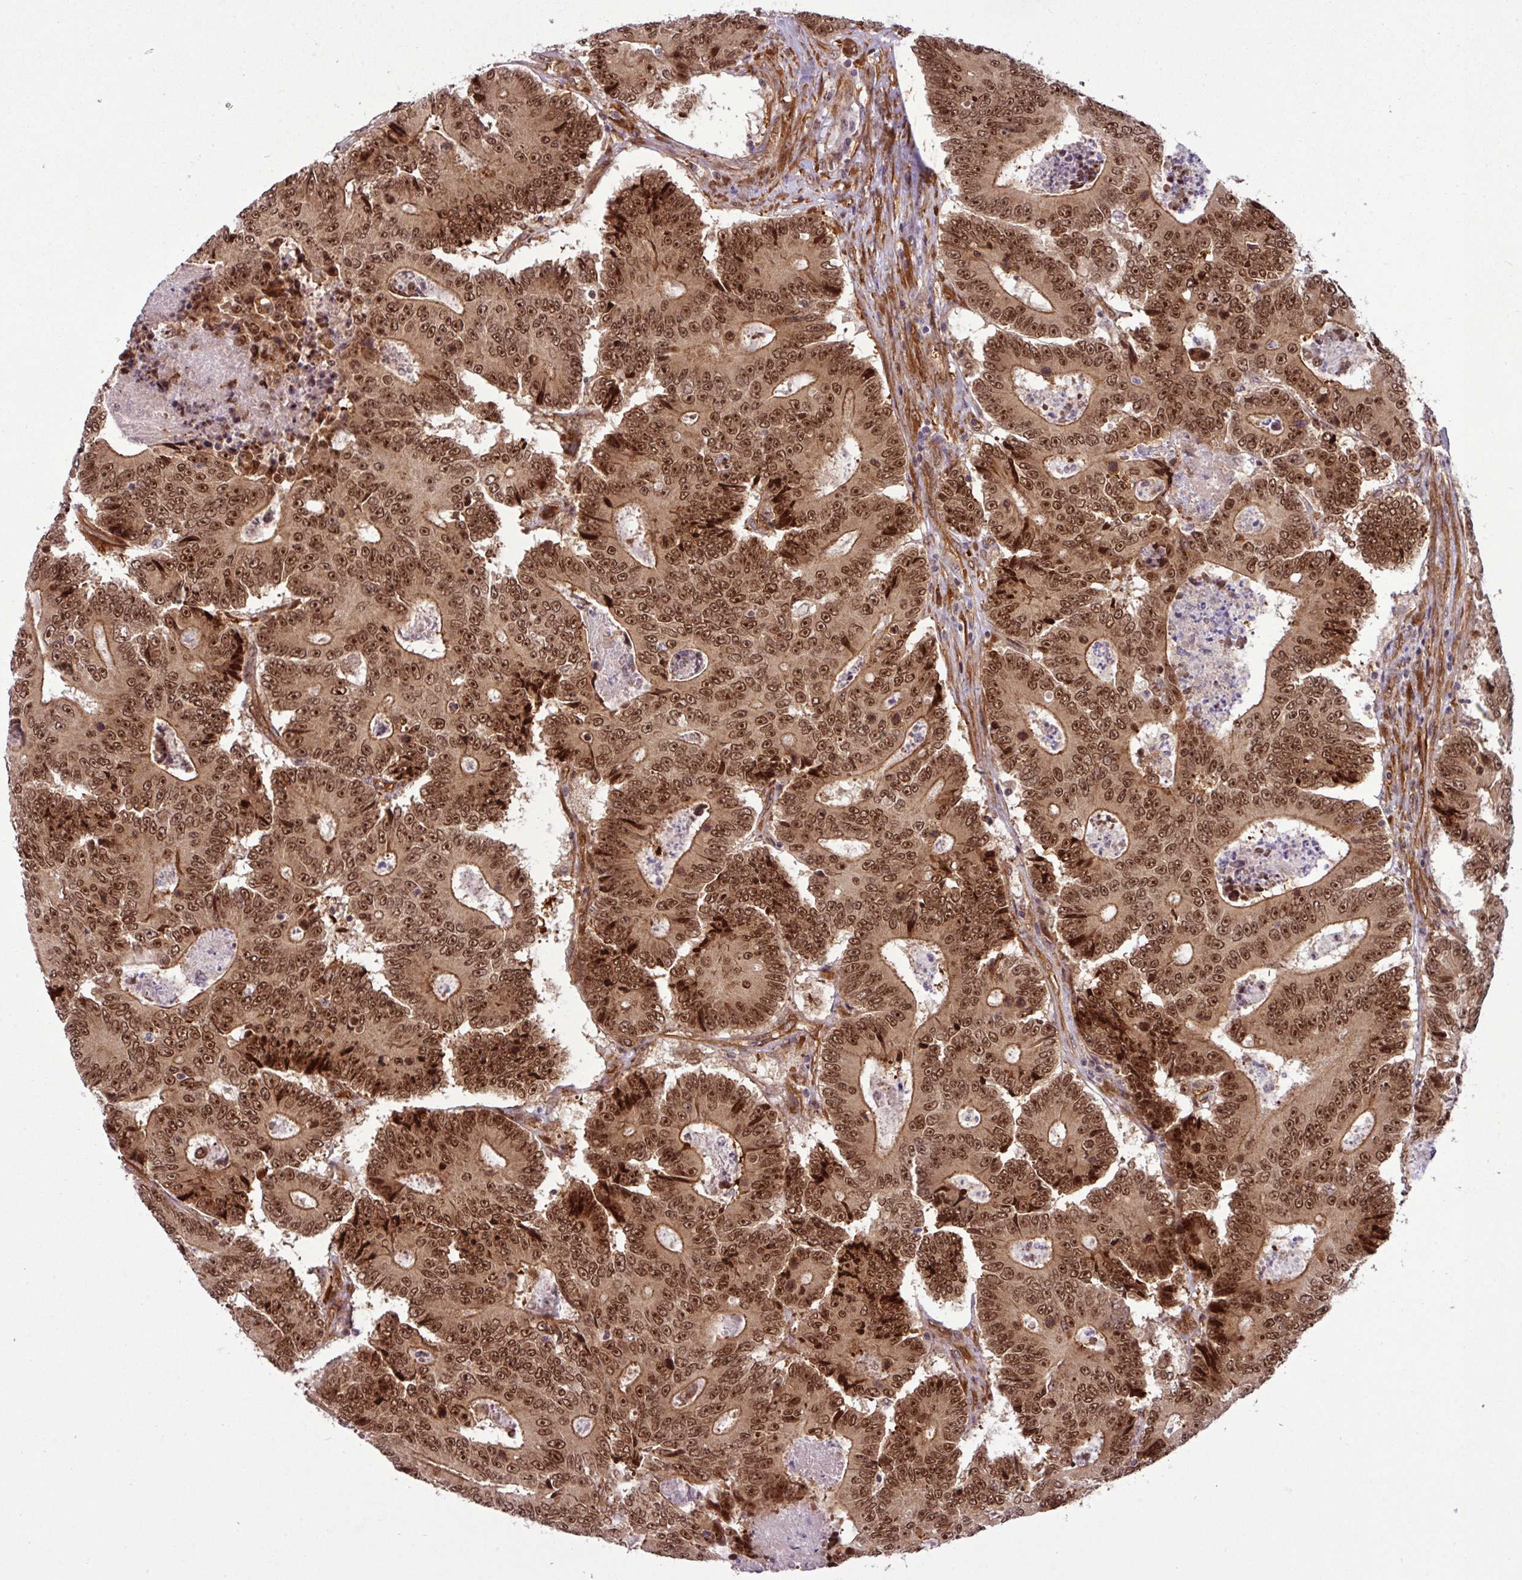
{"staining": {"intensity": "moderate", "quantity": ">75%", "location": "cytoplasmic/membranous,nuclear"}, "tissue": "colorectal cancer", "cell_type": "Tumor cells", "image_type": "cancer", "snomed": [{"axis": "morphology", "description": "Adenocarcinoma, NOS"}, {"axis": "topography", "description": "Colon"}], "caption": "About >75% of tumor cells in human colorectal cancer (adenocarcinoma) display moderate cytoplasmic/membranous and nuclear protein positivity as visualized by brown immunohistochemical staining.", "gene": "C7orf50", "patient": {"sex": "male", "age": 83}}